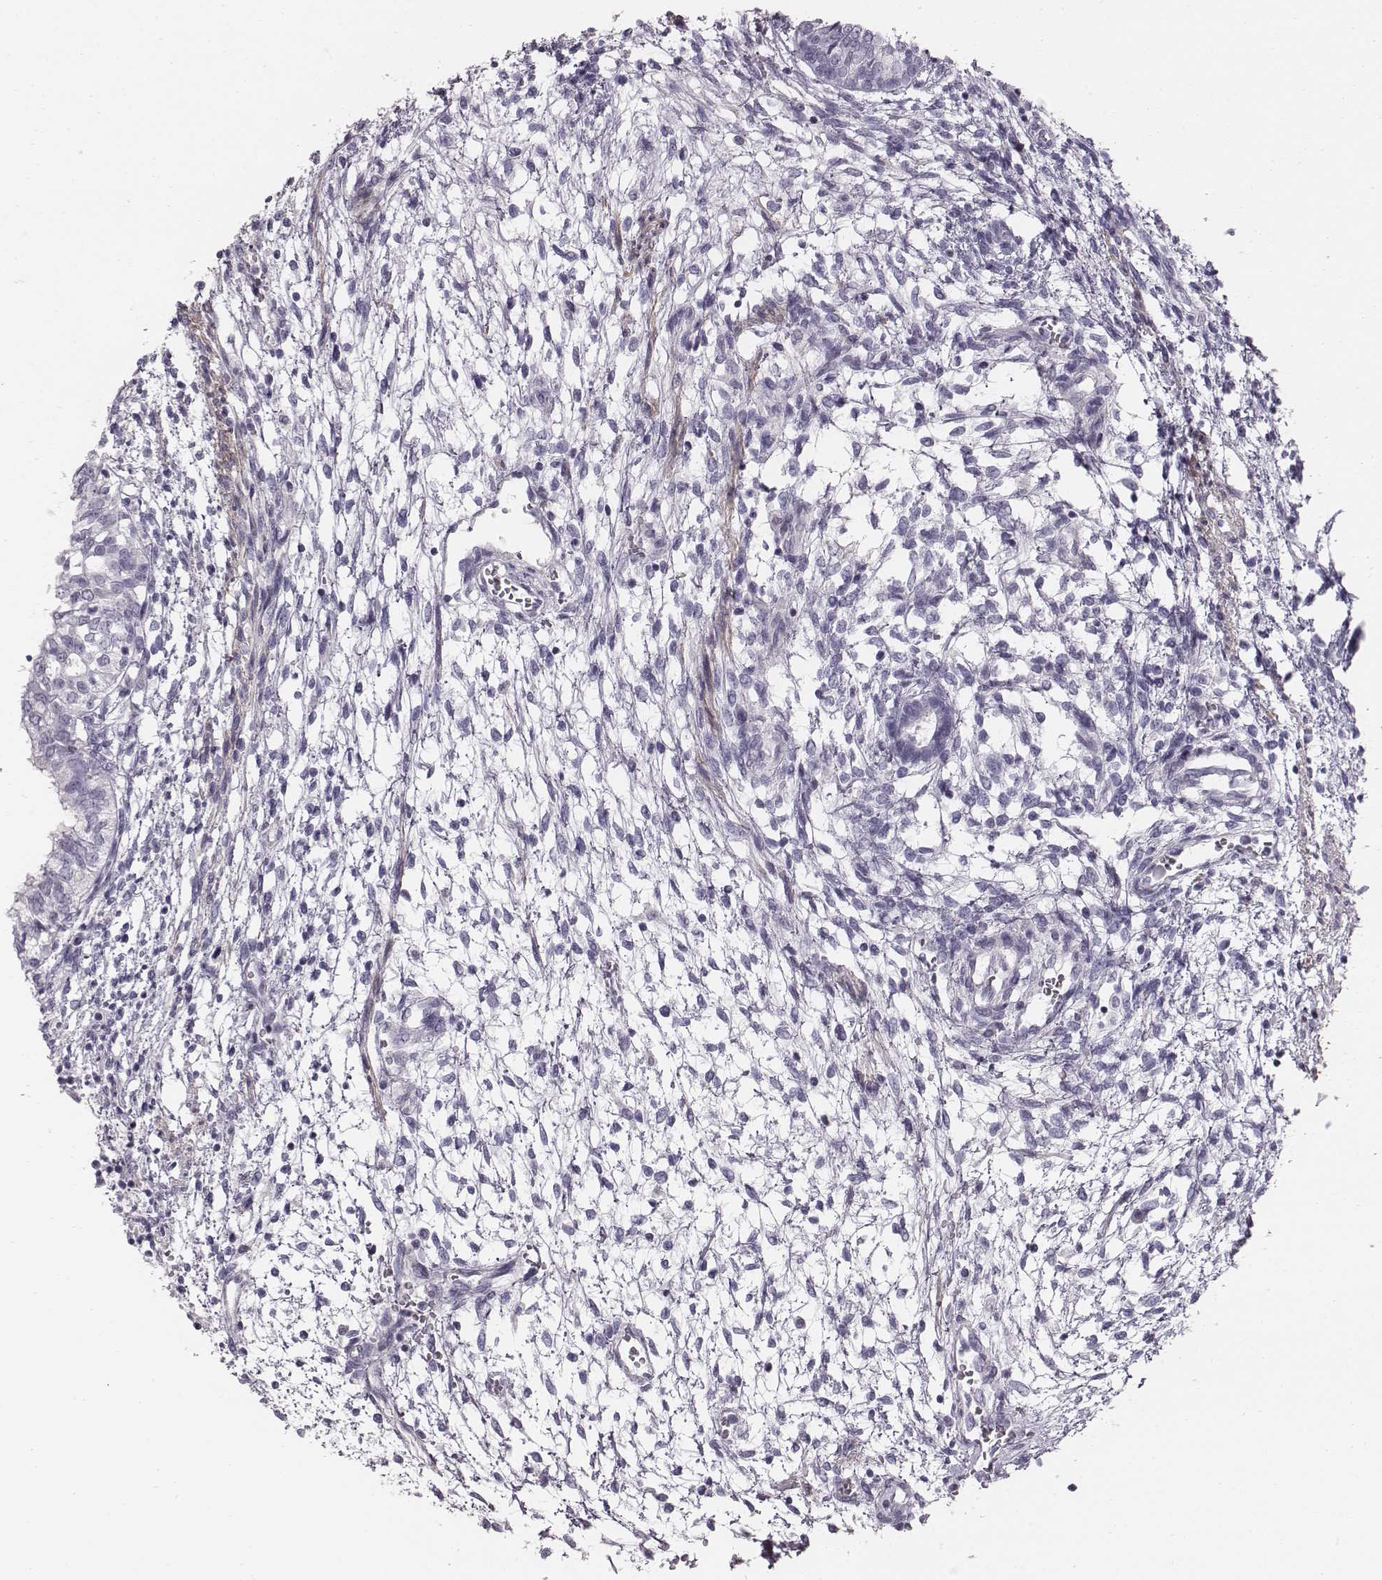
{"staining": {"intensity": "negative", "quantity": "none", "location": "none"}, "tissue": "testis cancer", "cell_type": "Tumor cells", "image_type": "cancer", "snomed": [{"axis": "morphology", "description": "Carcinoma, Embryonal, NOS"}, {"axis": "topography", "description": "Testis"}], "caption": "There is no significant expression in tumor cells of testis cancer (embryonal carcinoma). Nuclei are stained in blue.", "gene": "CRISP1", "patient": {"sex": "male", "age": 37}}